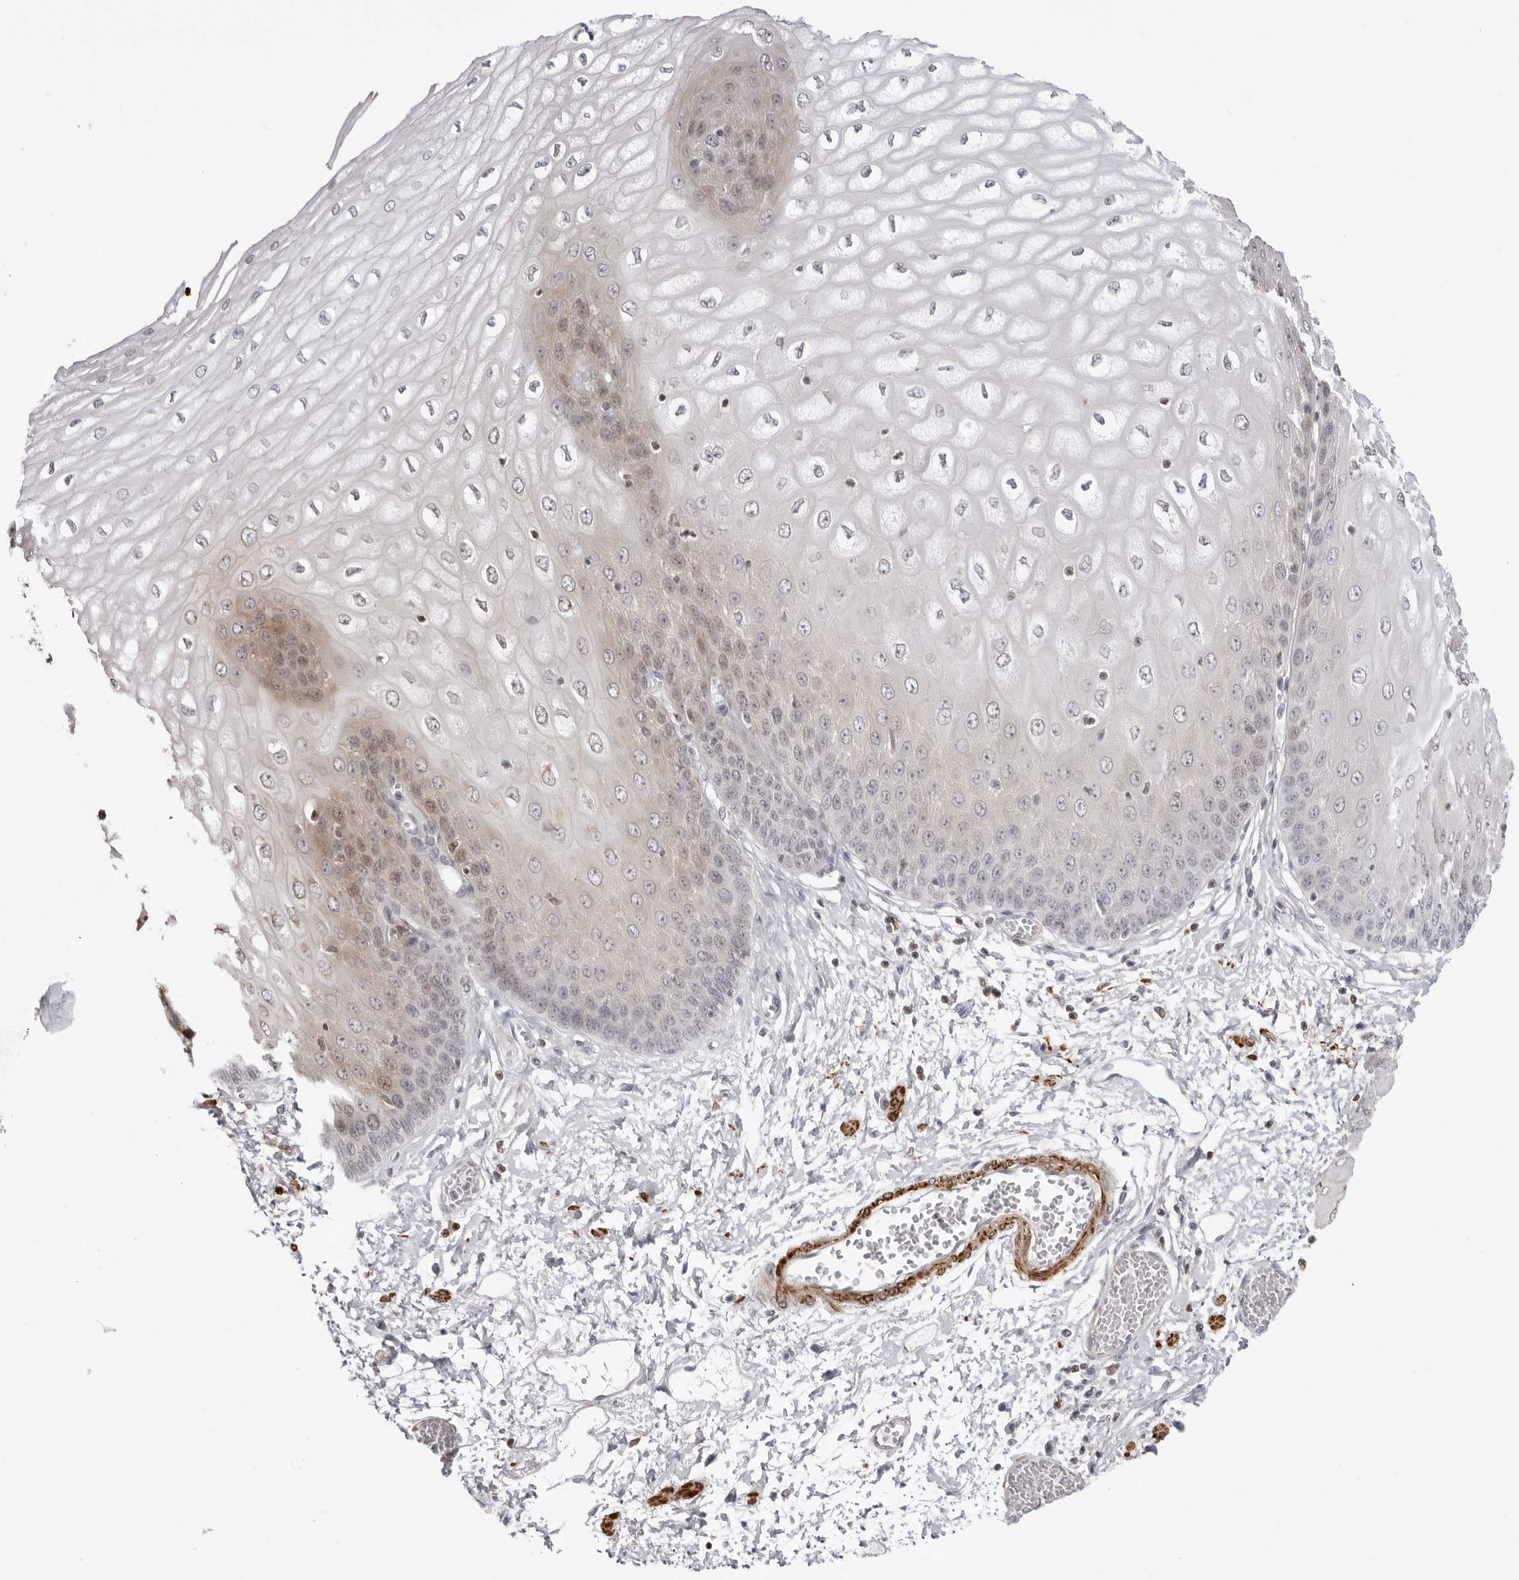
{"staining": {"intensity": "moderate", "quantity": "<25%", "location": "cytoplasmic/membranous"}, "tissue": "esophagus", "cell_type": "Squamous epithelial cells", "image_type": "normal", "snomed": [{"axis": "morphology", "description": "Normal tissue, NOS"}, {"axis": "topography", "description": "Esophagus"}], "caption": "Human esophagus stained with a brown dye displays moderate cytoplasmic/membranous positive expression in approximately <25% of squamous epithelial cells.", "gene": "UNK", "patient": {"sex": "male", "age": 60}}